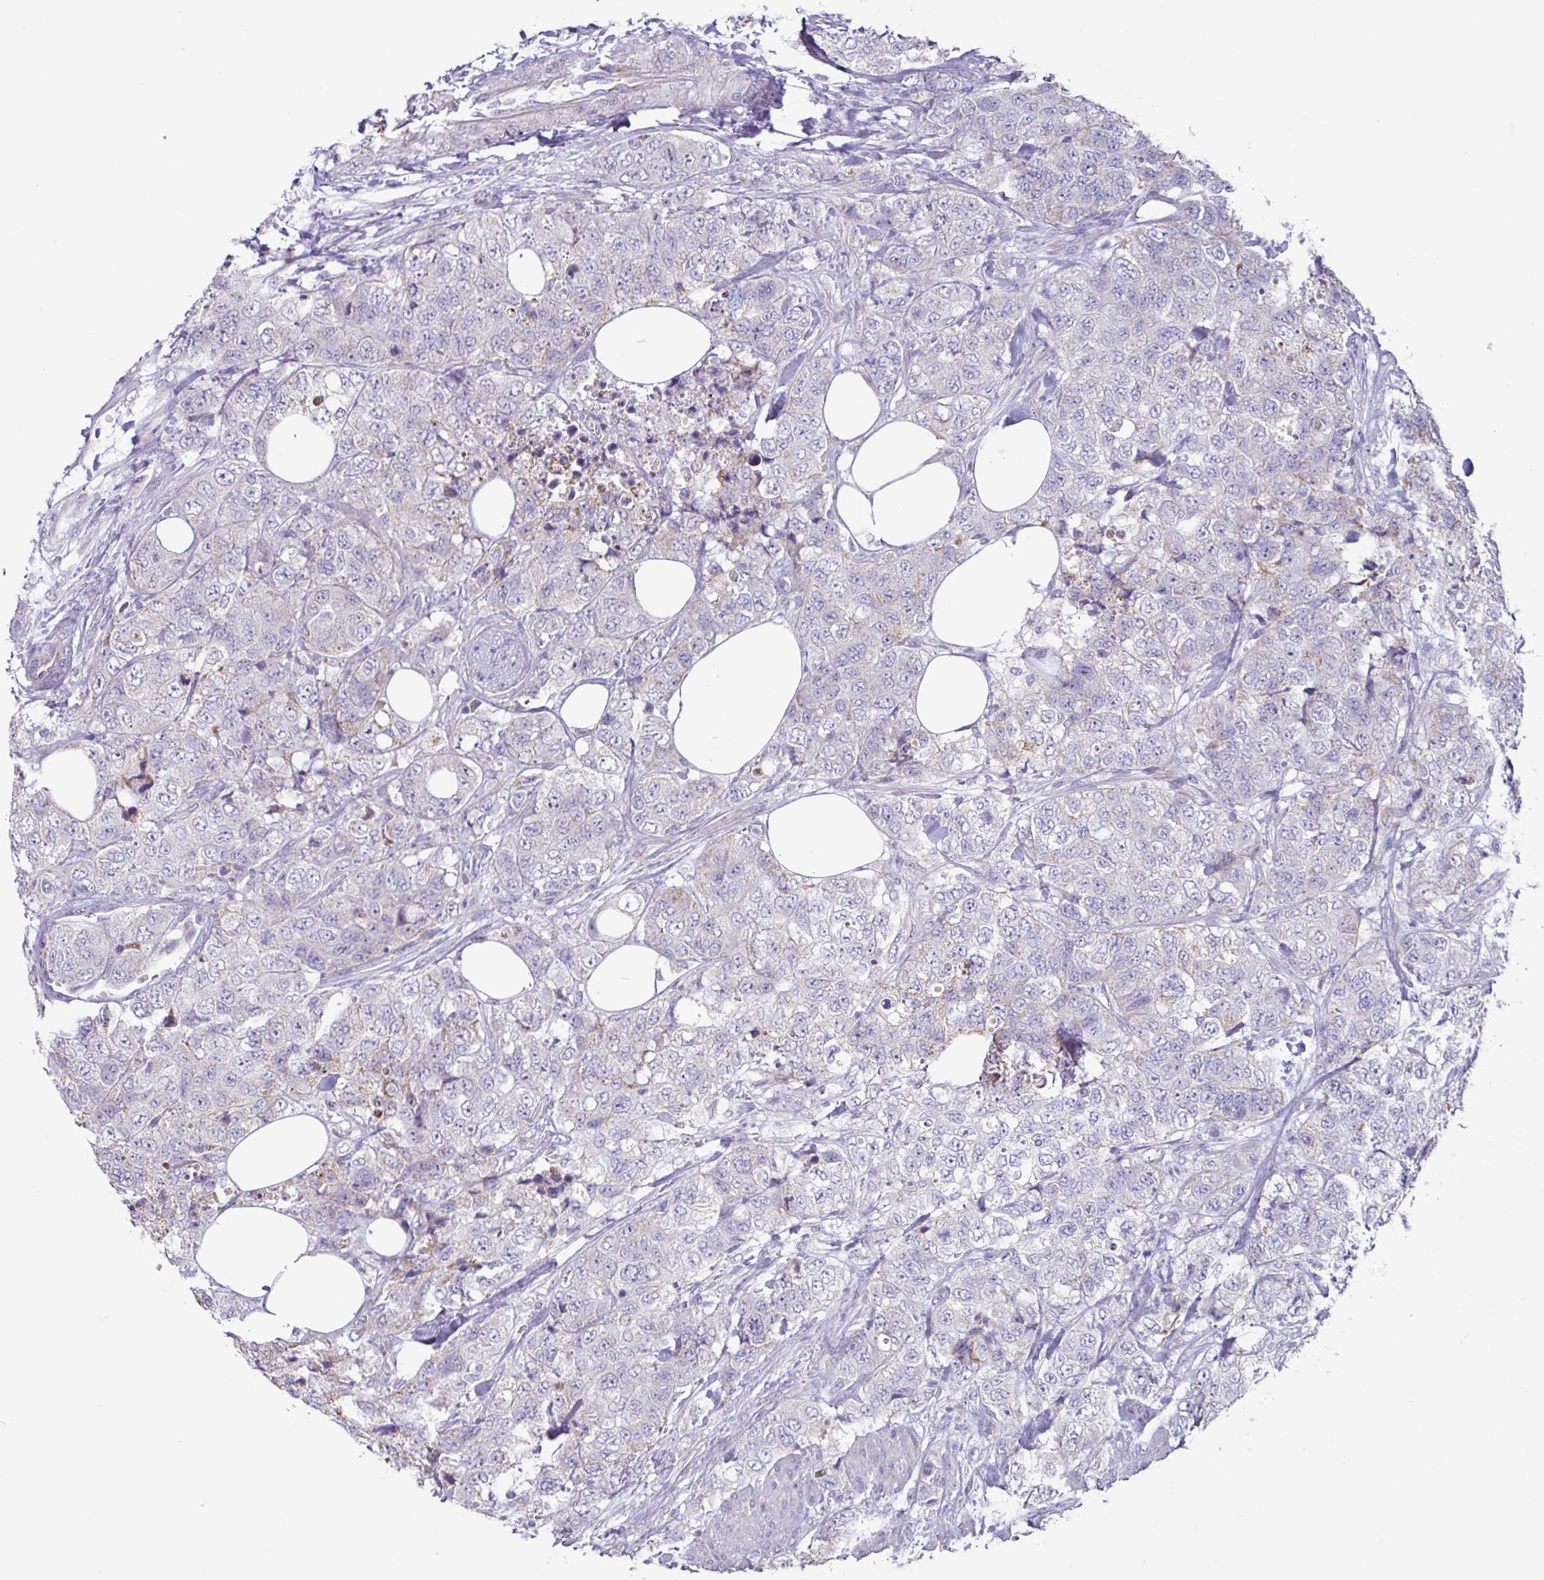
{"staining": {"intensity": "weak", "quantity": "<25%", "location": "cytoplasmic/membranous"}, "tissue": "urothelial cancer", "cell_type": "Tumor cells", "image_type": "cancer", "snomed": [{"axis": "morphology", "description": "Urothelial carcinoma, High grade"}, {"axis": "topography", "description": "Urinary bladder"}], "caption": "IHC image of urothelial cancer stained for a protein (brown), which displays no staining in tumor cells.", "gene": "MT-ND4", "patient": {"sex": "female", "age": 78}}